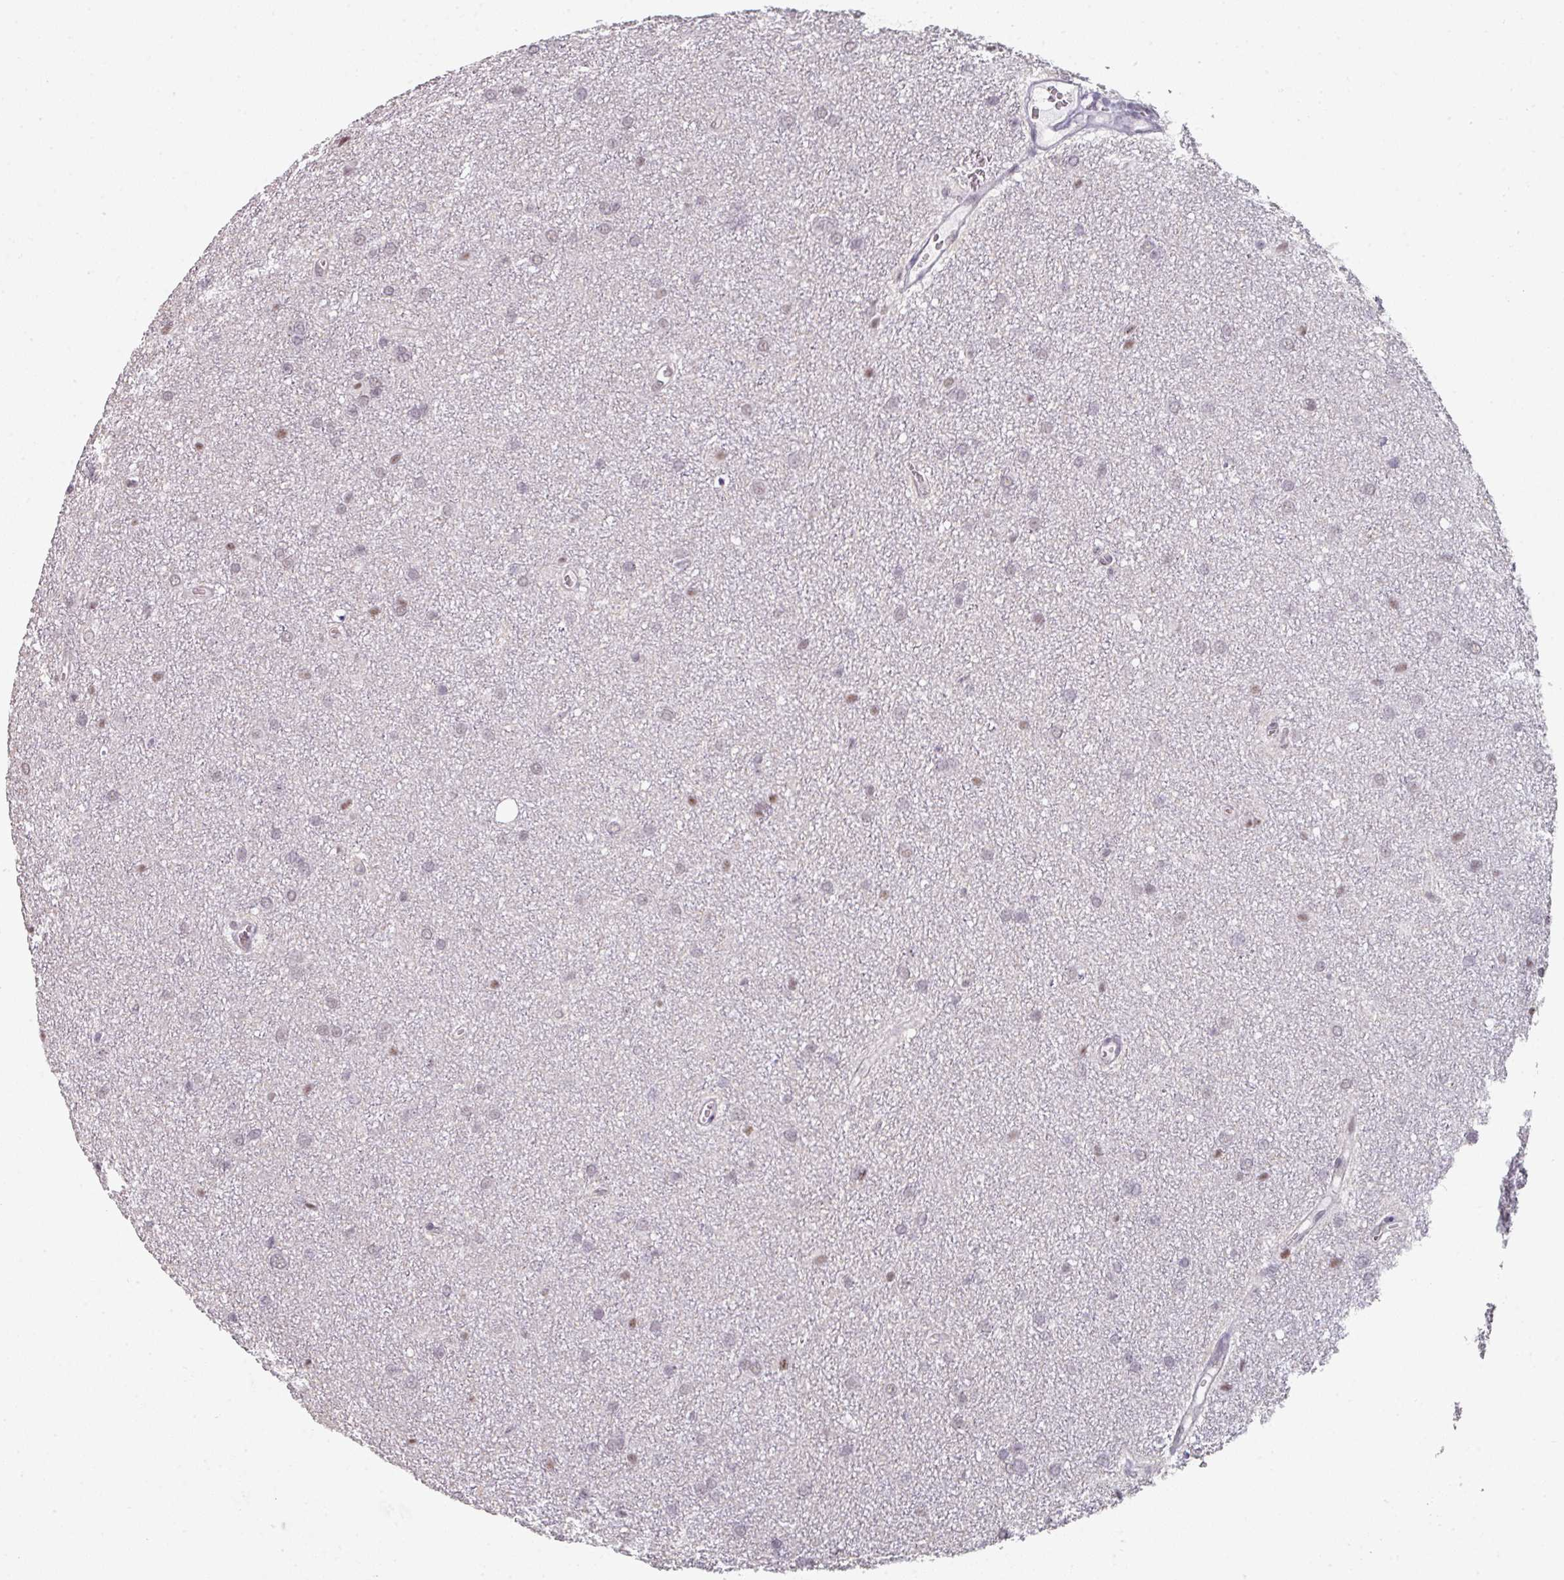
{"staining": {"intensity": "weak", "quantity": "25%-75%", "location": "nuclear"}, "tissue": "glioma", "cell_type": "Tumor cells", "image_type": "cancer", "snomed": [{"axis": "morphology", "description": "Glioma, malignant, Low grade"}, {"axis": "topography", "description": "Cerebellum"}], "caption": "The photomicrograph demonstrates immunohistochemical staining of glioma. There is weak nuclear positivity is appreciated in approximately 25%-75% of tumor cells. The staining was performed using DAB, with brown indicating positive protein expression. Nuclei are stained blue with hematoxylin.", "gene": "SF3B5", "patient": {"sex": "female", "age": 5}}